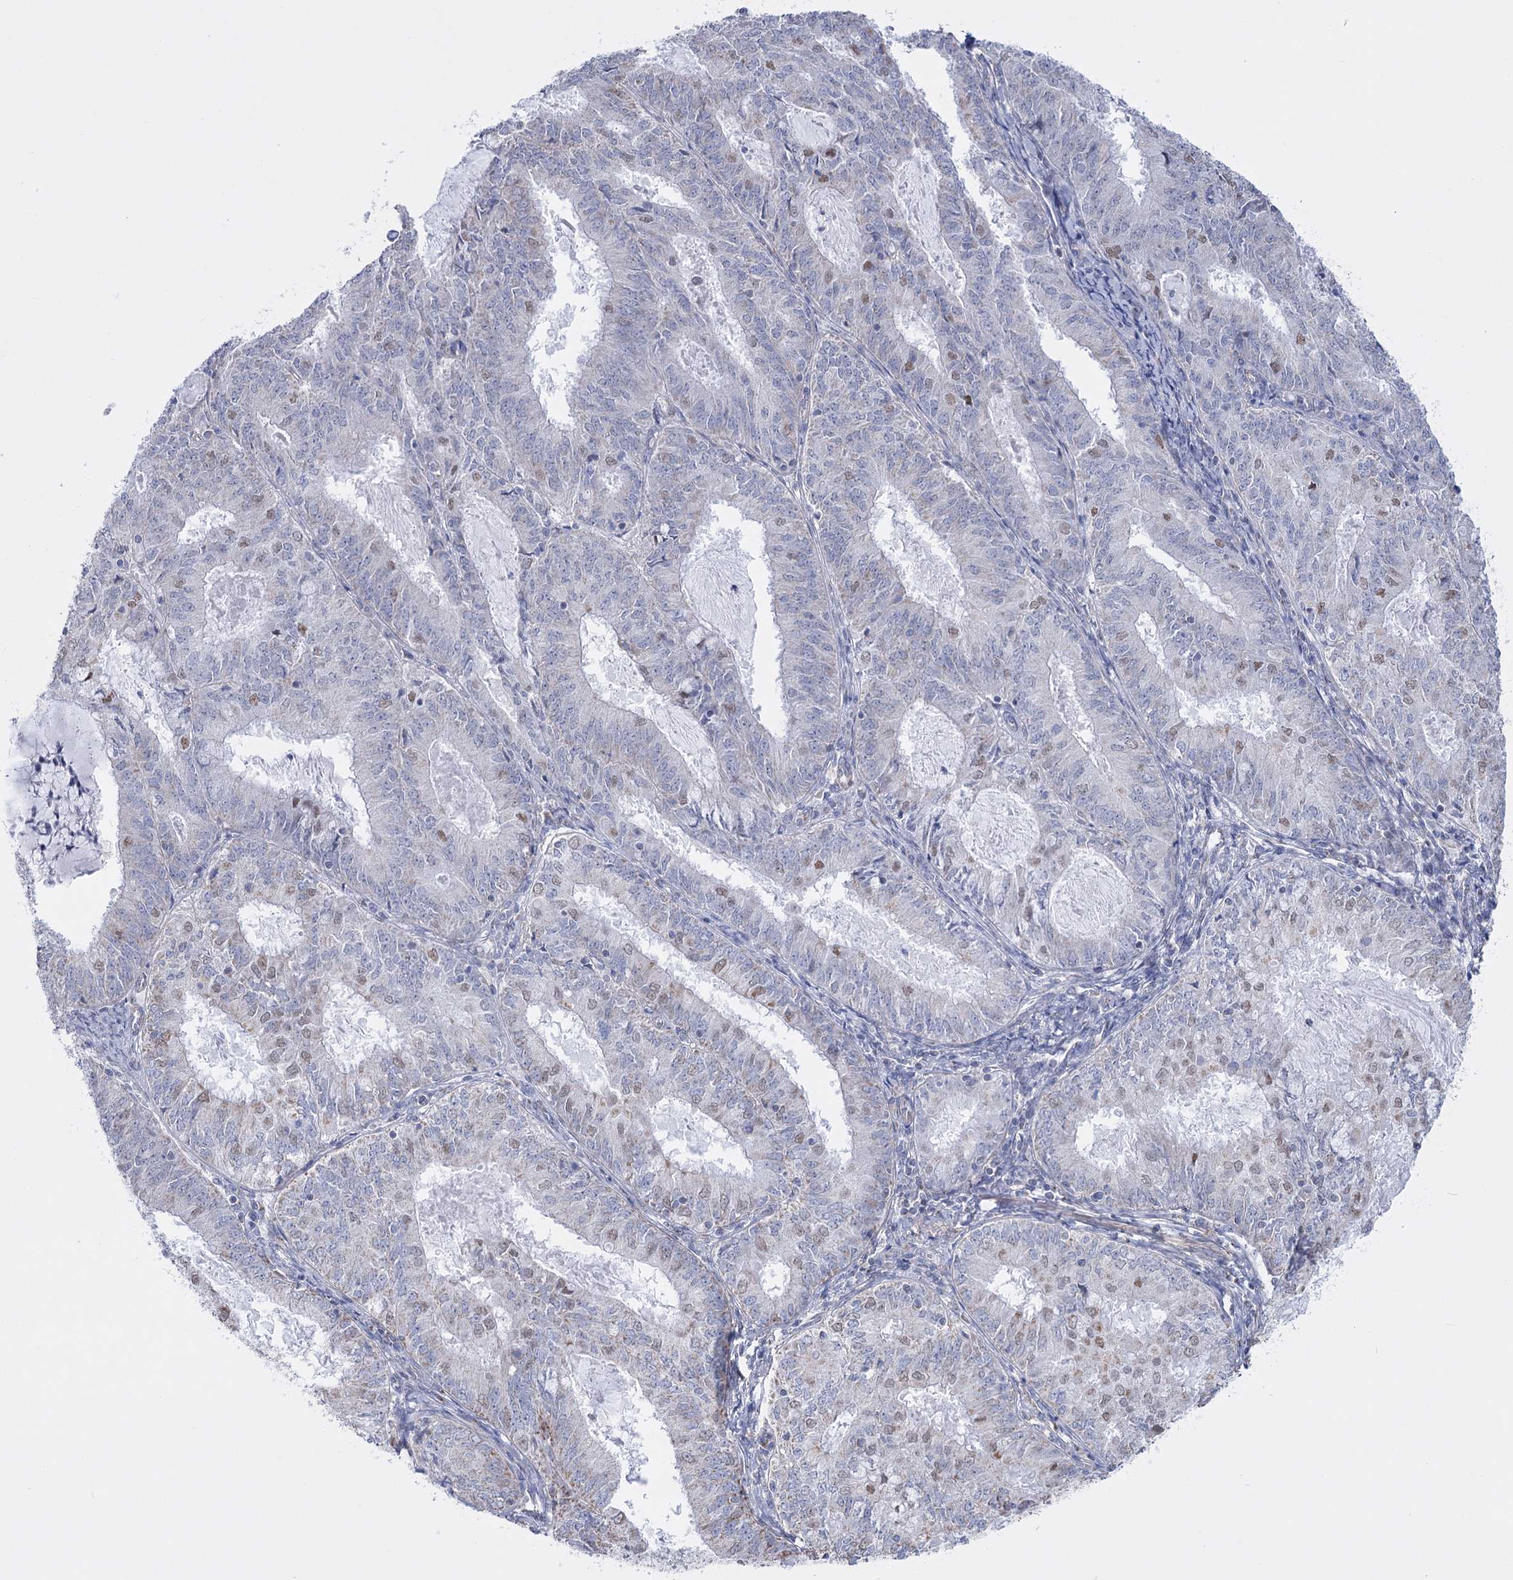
{"staining": {"intensity": "weak", "quantity": "<25%", "location": "nuclear"}, "tissue": "endometrial cancer", "cell_type": "Tumor cells", "image_type": "cancer", "snomed": [{"axis": "morphology", "description": "Adenocarcinoma, NOS"}, {"axis": "topography", "description": "Endometrium"}], "caption": "Immunohistochemical staining of endometrial cancer (adenocarcinoma) demonstrates no significant expression in tumor cells.", "gene": "PDHB", "patient": {"sex": "female", "age": 57}}